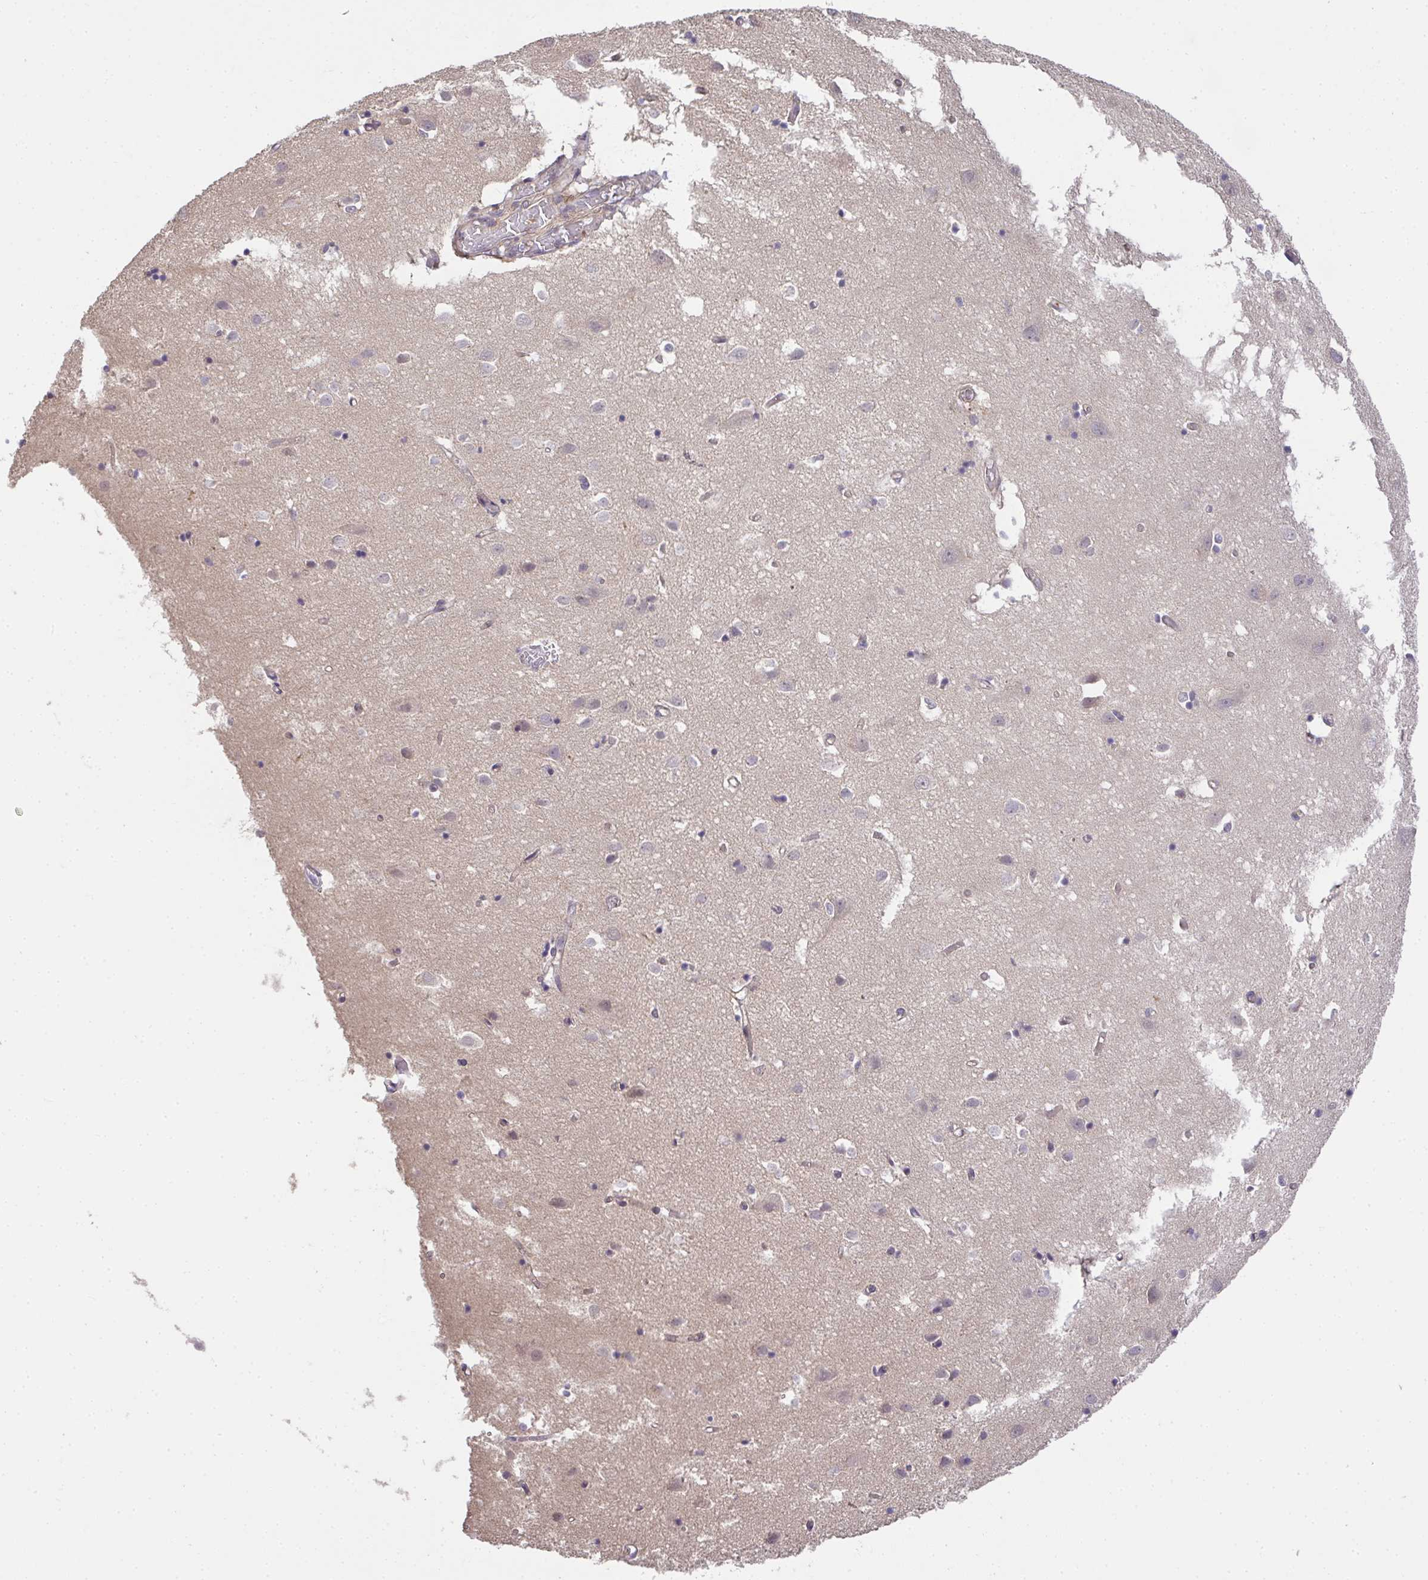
{"staining": {"intensity": "weak", "quantity": "25%-75%", "location": "cytoplasmic/membranous"}, "tissue": "cerebral cortex", "cell_type": "Endothelial cells", "image_type": "normal", "snomed": [{"axis": "morphology", "description": "Normal tissue, NOS"}, {"axis": "topography", "description": "Cerebral cortex"}], "caption": "Immunohistochemical staining of normal human cerebral cortex displays weak cytoplasmic/membranous protein positivity in about 25%-75% of endothelial cells. (Stains: DAB in brown, nuclei in blue, Microscopy: brightfield microscopy at high magnification).", "gene": "EEF1AKMT1", "patient": {"sex": "male", "age": 70}}